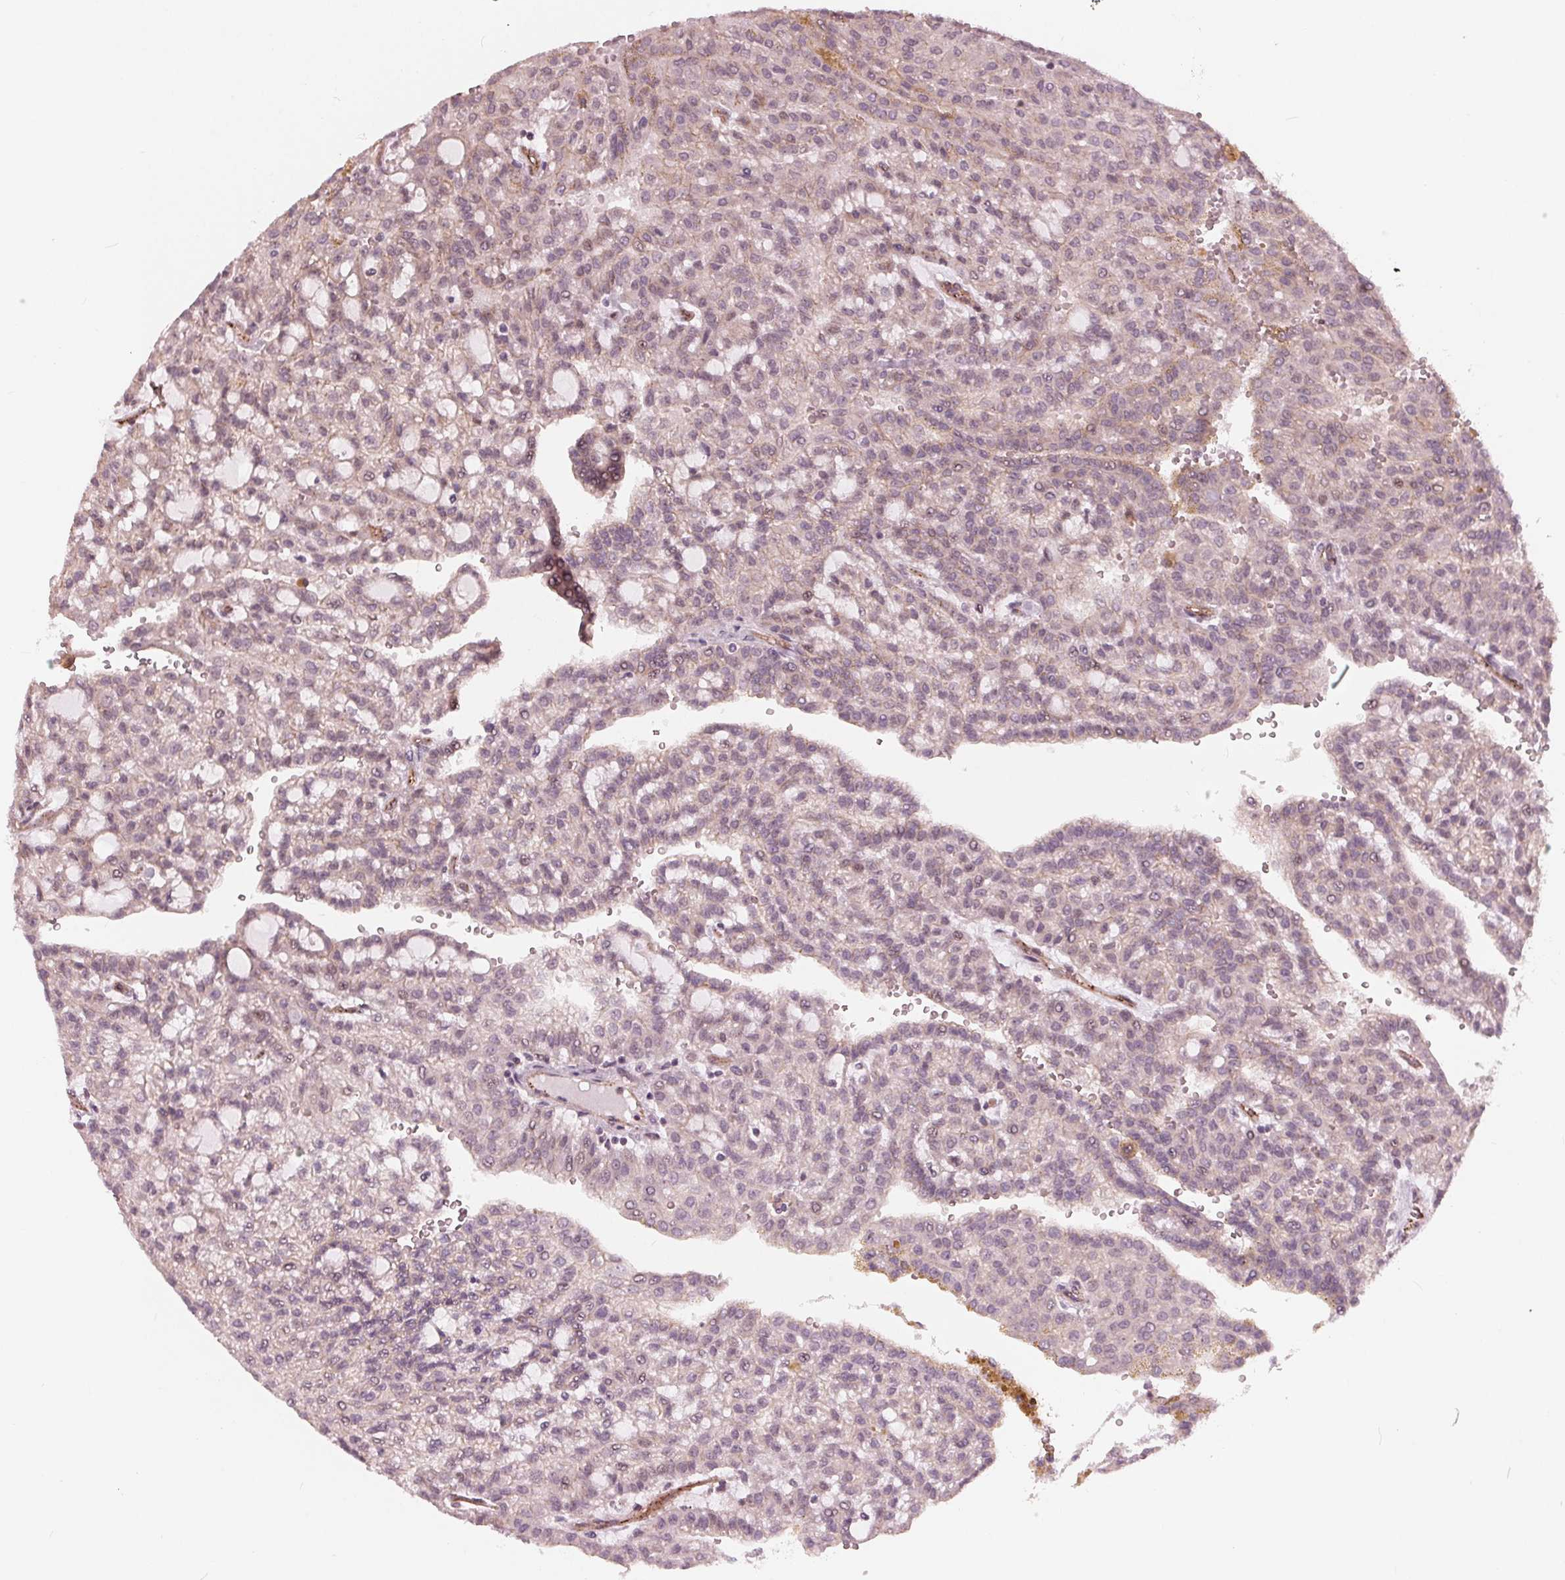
{"staining": {"intensity": "negative", "quantity": "none", "location": "none"}, "tissue": "renal cancer", "cell_type": "Tumor cells", "image_type": "cancer", "snomed": [{"axis": "morphology", "description": "Adenocarcinoma, NOS"}, {"axis": "topography", "description": "Kidney"}], "caption": "A high-resolution histopathology image shows immunohistochemistry (IHC) staining of renal cancer (adenocarcinoma), which shows no significant expression in tumor cells.", "gene": "TXNIP", "patient": {"sex": "male", "age": 63}}